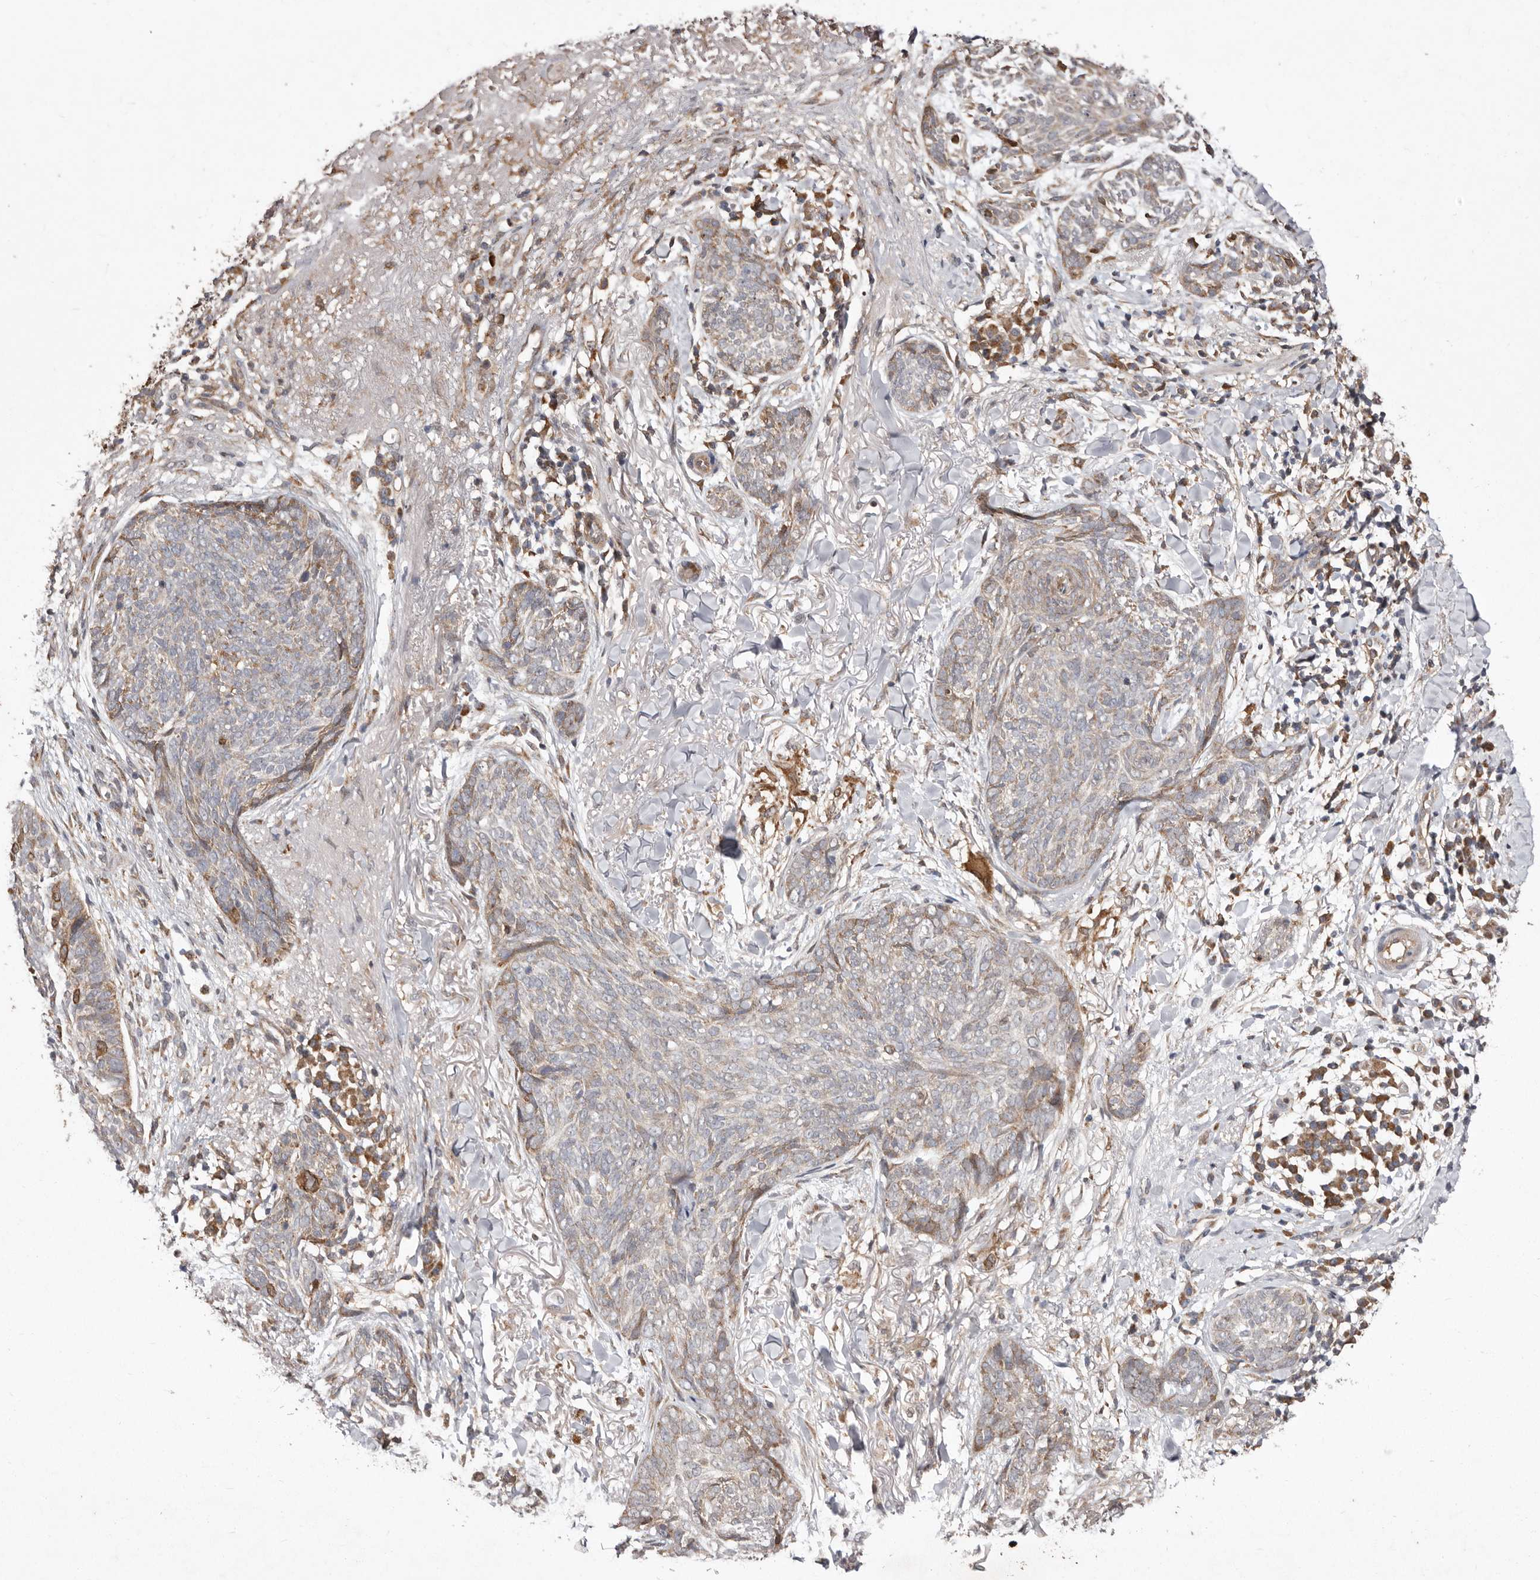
{"staining": {"intensity": "weak", "quantity": "25%-75%", "location": "cytoplasmic/membranous"}, "tissue": "skin cancer", "cell_type": "Tumor cells", "image_type": "cancer", "snomed": [{"axis": "morphology", "description": "Basal cell carcinoma"}, {"axis": "topography", "description": "Skin"}], "caption": "The histopathology image exhibits immunohistochemical staining of skin cancer (basal cell carcinoma). There is weak cytoplasmic/membranous positivity is present in approximately 25%-75% of tumor cells.", "gene": "RRM2B", "patient": {"sex": "male", "age": 85}}